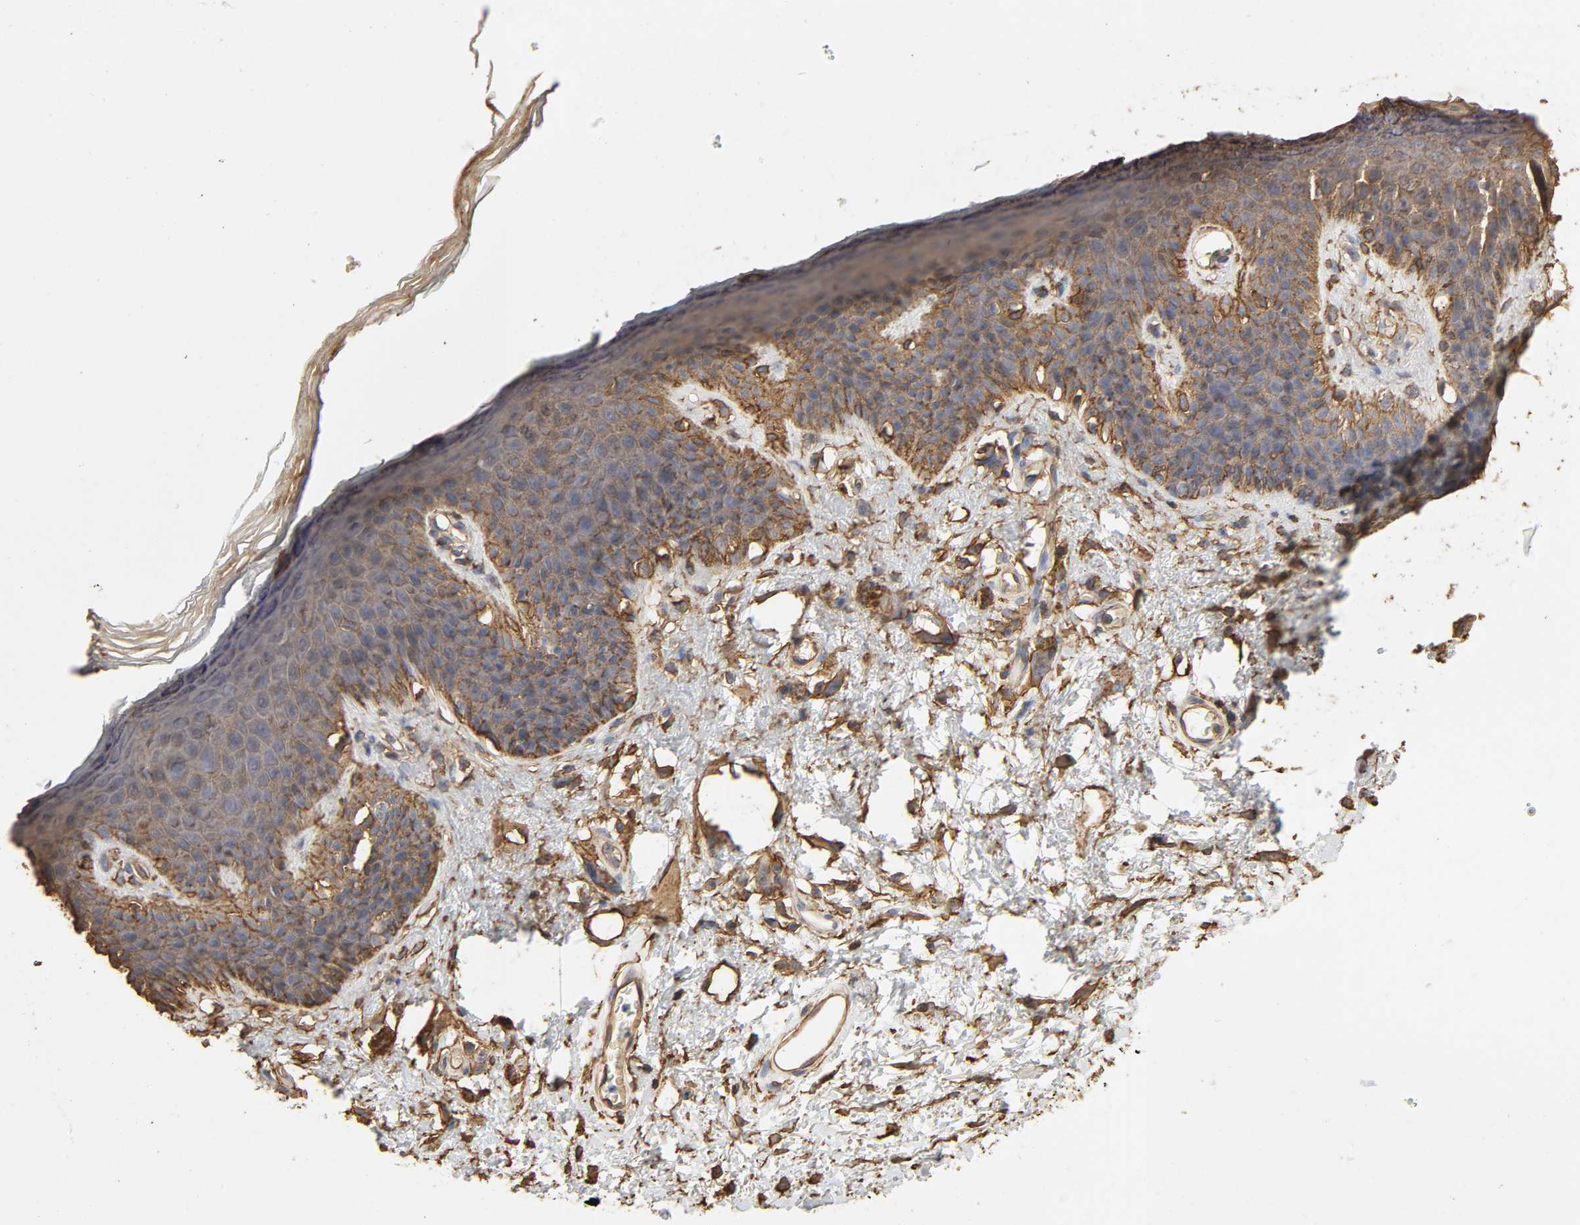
{"staining": {"intensity": "moderate", "quantity": "25%-75%", "location": "cytoplasmic/membranous"}, "tissue": "skin", "cell_type": "Epidermal cells", "image_type": "normal", "snomed": [{"axis": "morphology", "description": "Normal tissue, NOS"}, {"axis": "topography", "description": "Anal"}], "caption": "A brown stain shows moderate cytoplasmic/membranous staining of a protein in epidermal cells of normal skin.", "gene": "ANXA2", "patient": {"sex": "female", "age": 46}}